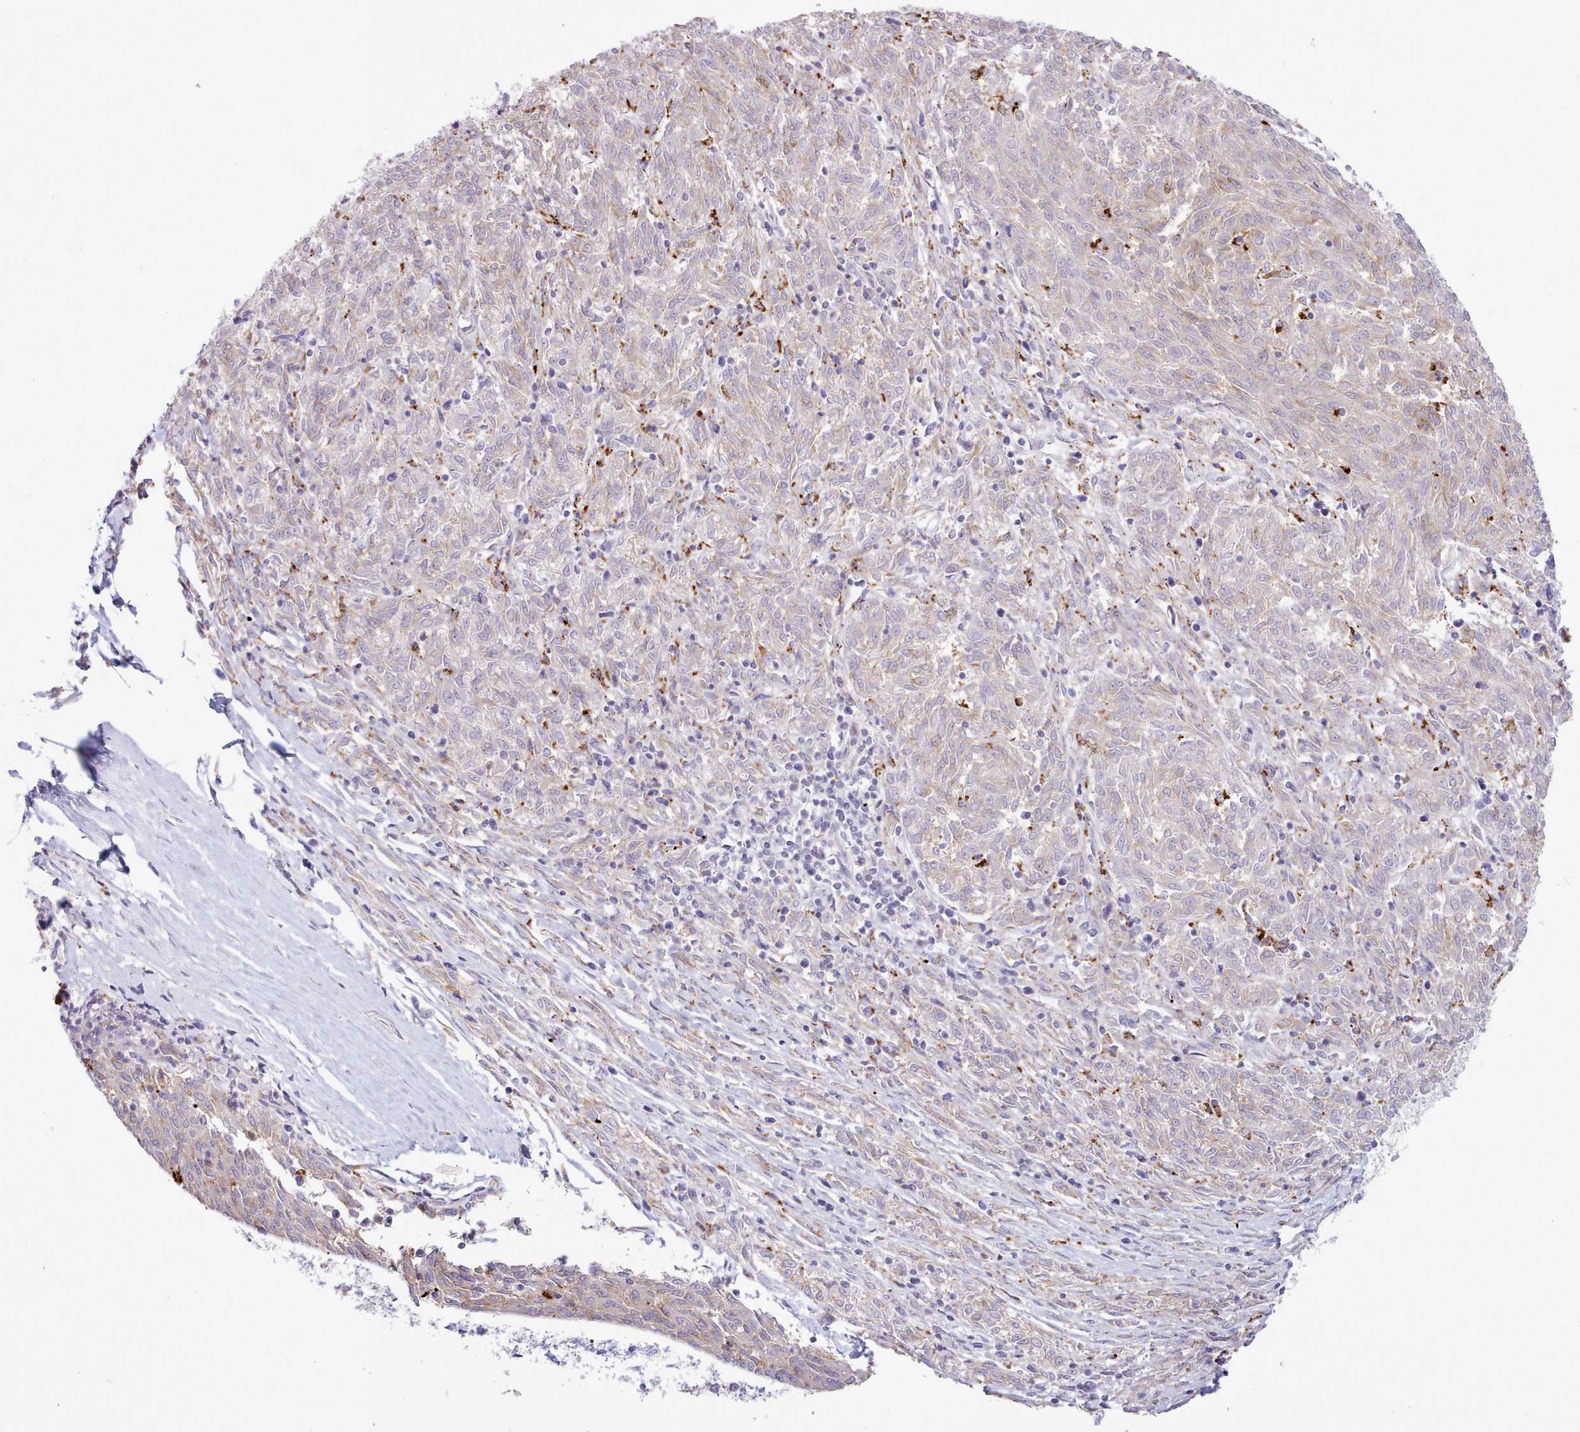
{"staining": {"intensity": "weak", "quantity": "<25%", "location": "cytoplasmic/membranous"}, "tissue": "melanoma", "cell_type": "Tumor cells", "image_type": "cancer", "snomed": [{"axis": "morphology", "description": "Malignant melanoma, NOS"}, {"axis": "topography", "description": "Skin"}], "caption": "Immunohistochemistry (IHC) image of neoplastic tissue: melanoma stained with DAB displays no significant protein staining in tumor cells. (DAB (3,3'-diaminobenzidine) IHC with hematoxylin counter stain).", "gene": "SRD5A1", "patient": {"sex": "female", "age": 72}}